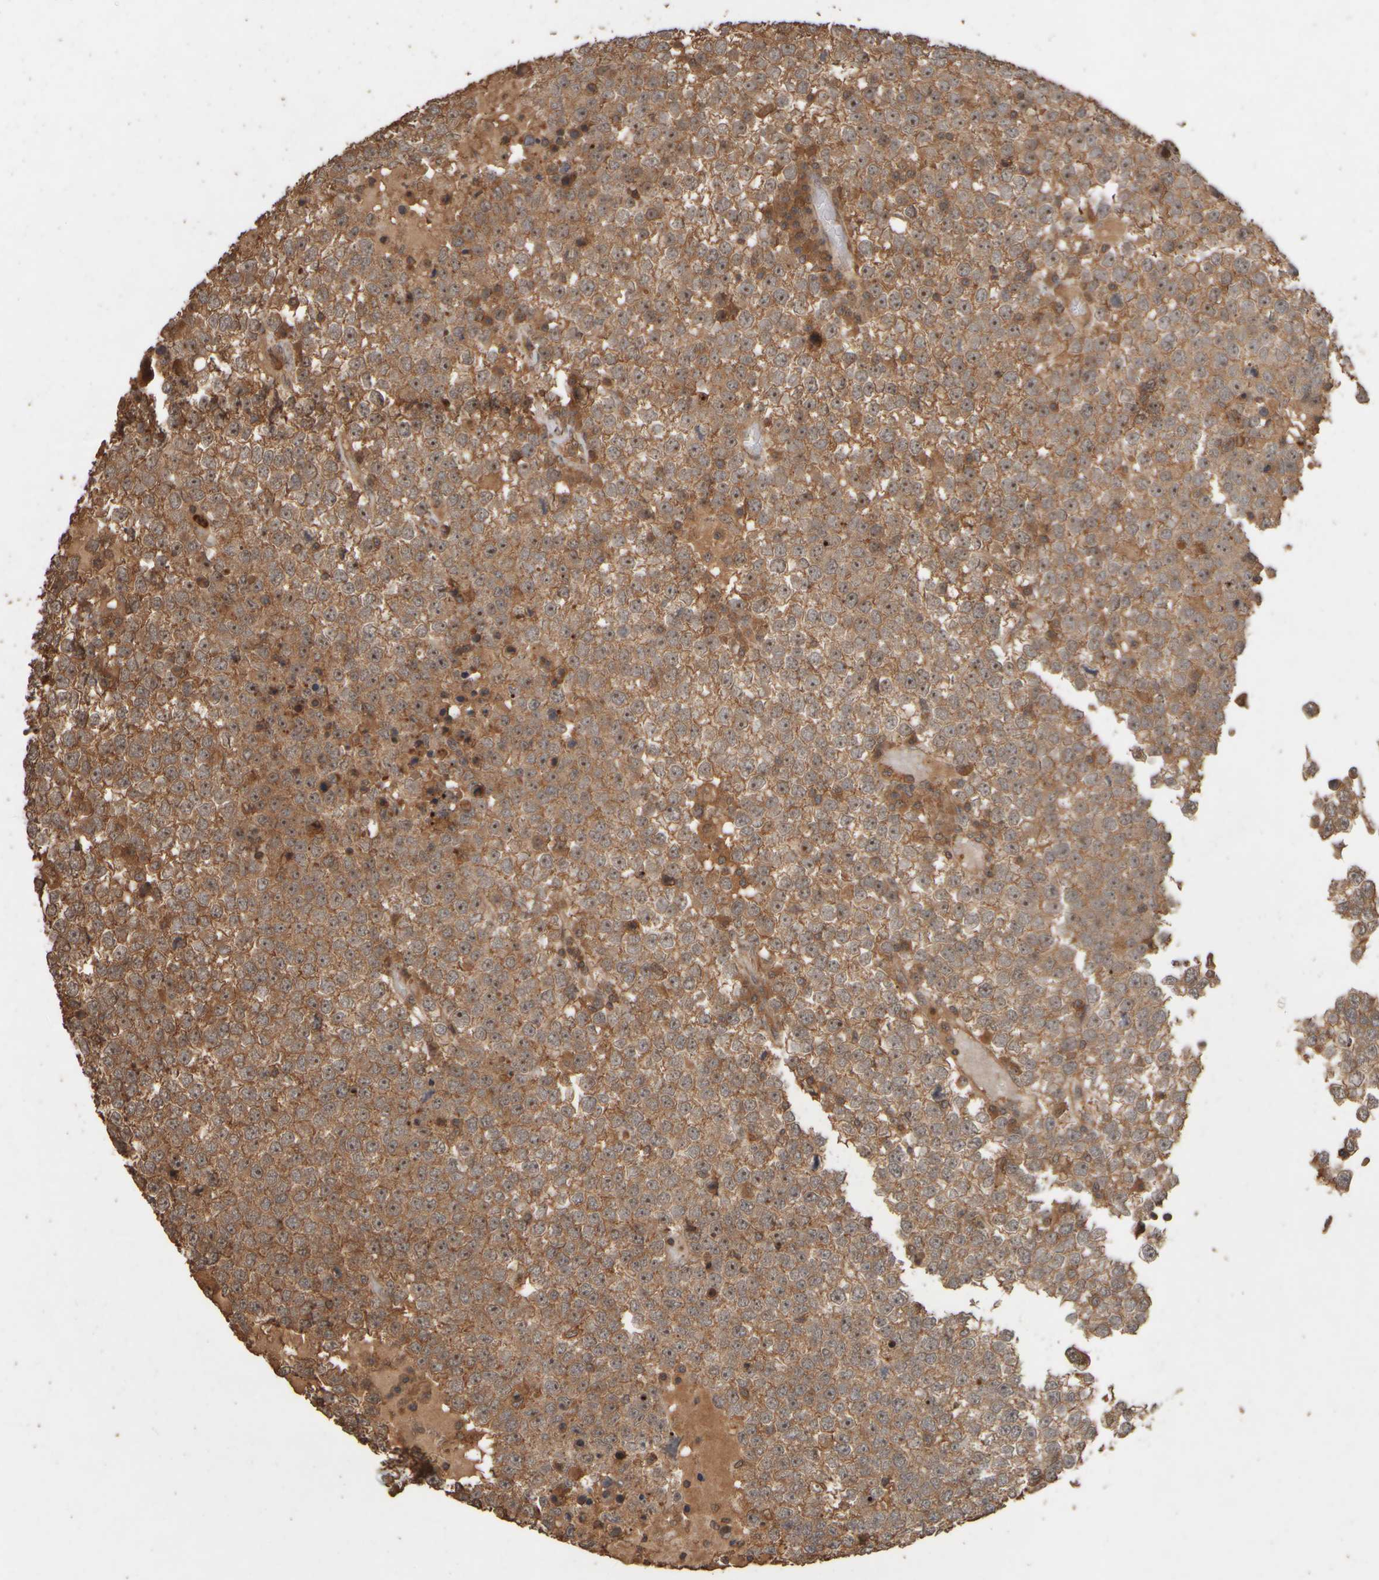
{"staining": {"intensity": "moderate", "quantity": ">75%", "location": "cytoplasmic/membranous,nuclear"}, "tissue": "testis cancer", "cell_type": "Tumor cells", "image_type": "cancer", "snomed": [{"axis": "morphology", "description": "Seminoma, NOS"}, {"axis": "topography", "description": "Testis"}], "caption": "Testis cancer stained with a protein marker reveals moderate staining in tumor cells.", "gene": "SPHK1", "patient": {"sex": "male", "age": 65}}